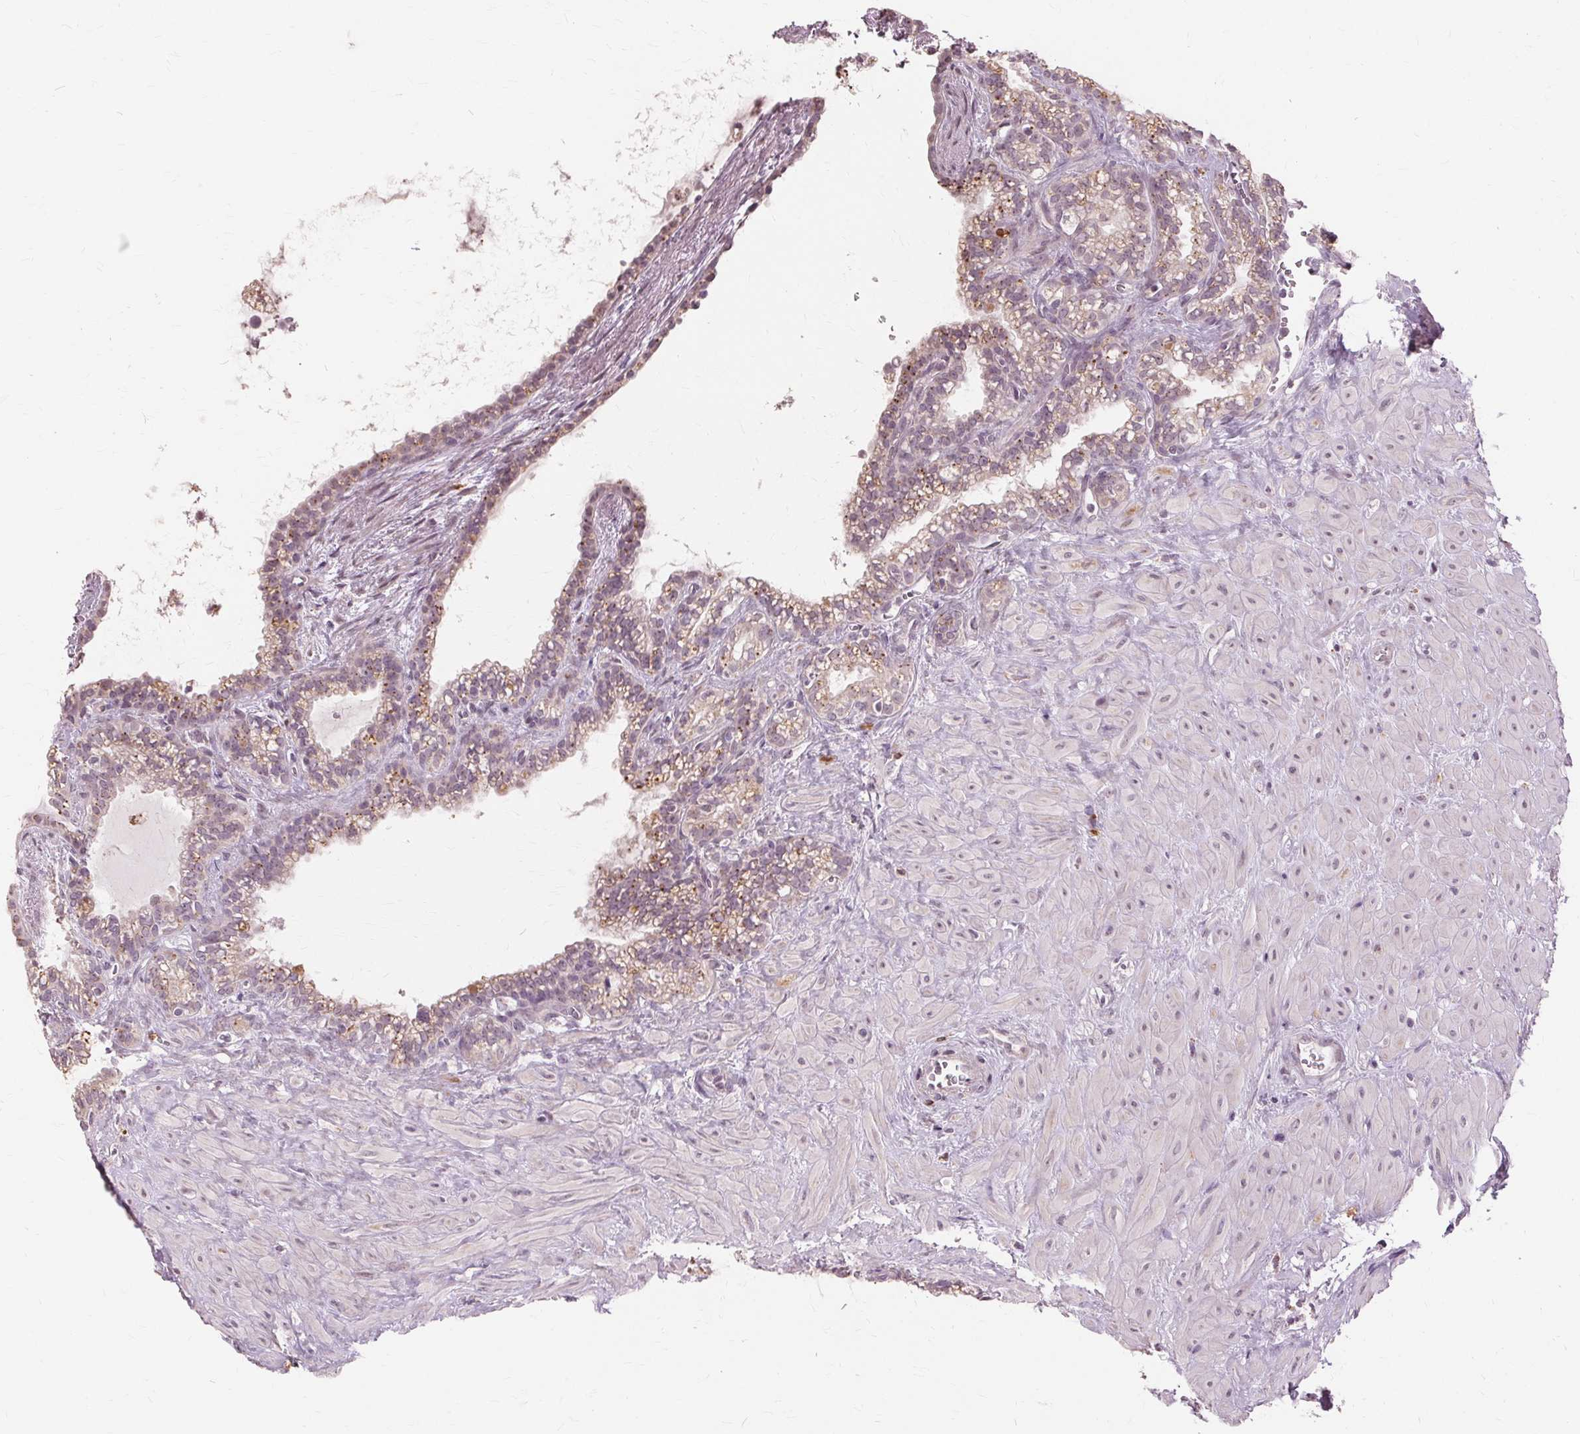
{"staining": {"intensity": "negative", "quantity": "none", "location": "none"}, "tissue": "seminal vesicle", "cell_type": "Glandular cells", "image_type": "normal", "snomed": [{"axis": "morphology", "description": "Normal tissue, NOS"}, {"axis": "topography", "description": "Seminal veicle"}], "caption": "IHC of unremarkable seminal vesicle reveals no expression in glandular cells. (Stains: DAB (3,3'-diaminobenzidine) immunohistochemistry (IHC) with hematoxylin counter stain, Microscopy: brightfield microscopy at high magnification).", "gene": "SIGLEC6", "patient": {"sex": "male", "age": 76}}